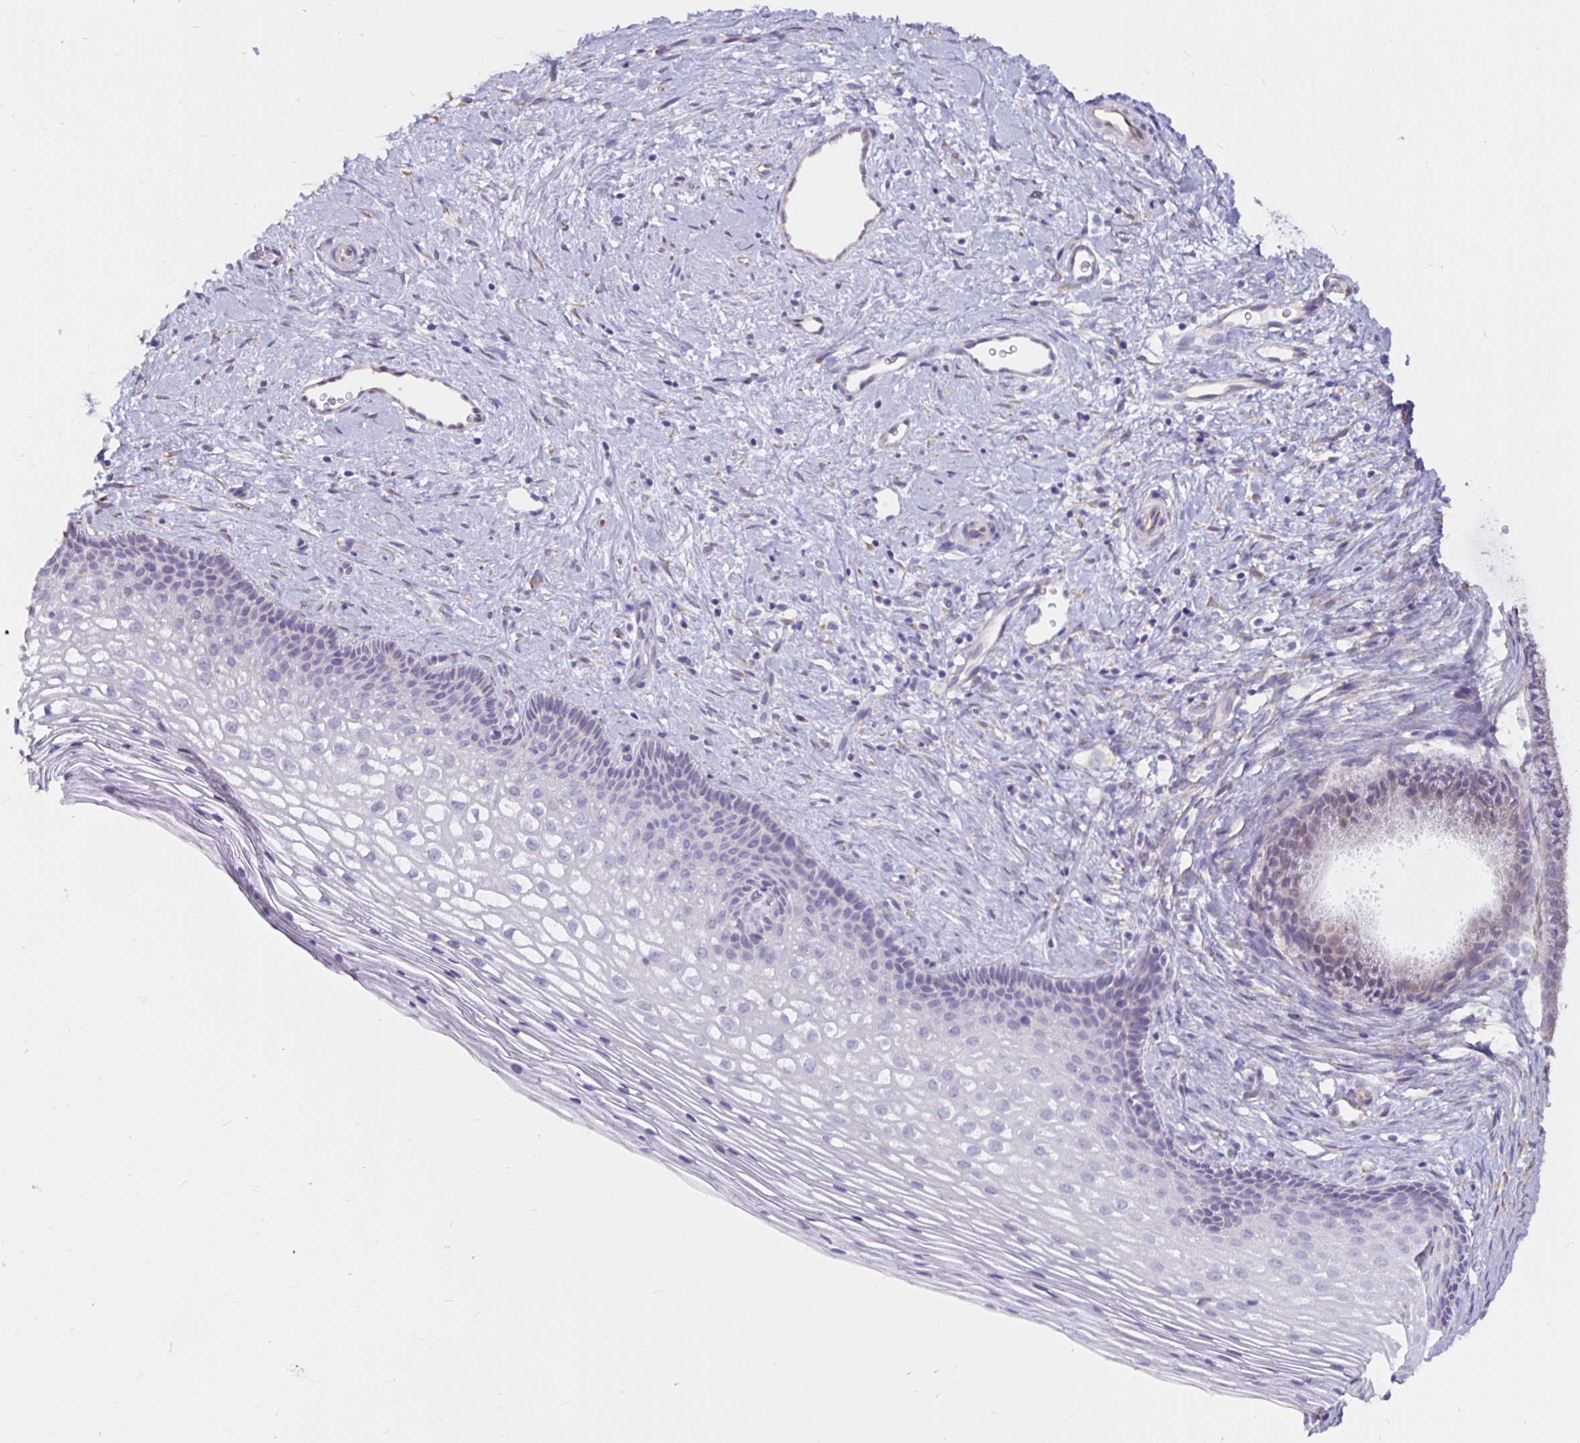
{"staining": {"intensity": "negative", "quantity": "none", "location": "none"}, "tissue": "cervix", "cell_type": "Squamous epithelial cells", "image_type": "normal", "snomed": [{"axis": "morphology", "description": "Normal tissue, NOS"}, {"axis": "topography", "description": "Cervix"}], "caption": "Immunohistochemistry (IHC) photomicrograph of normal cervix: cervix stained with DAB reveals no significant protein expression in squamous epithelial cells.", "gene": "DNAI2", "patient": {"sex": "female", "age": 34}}